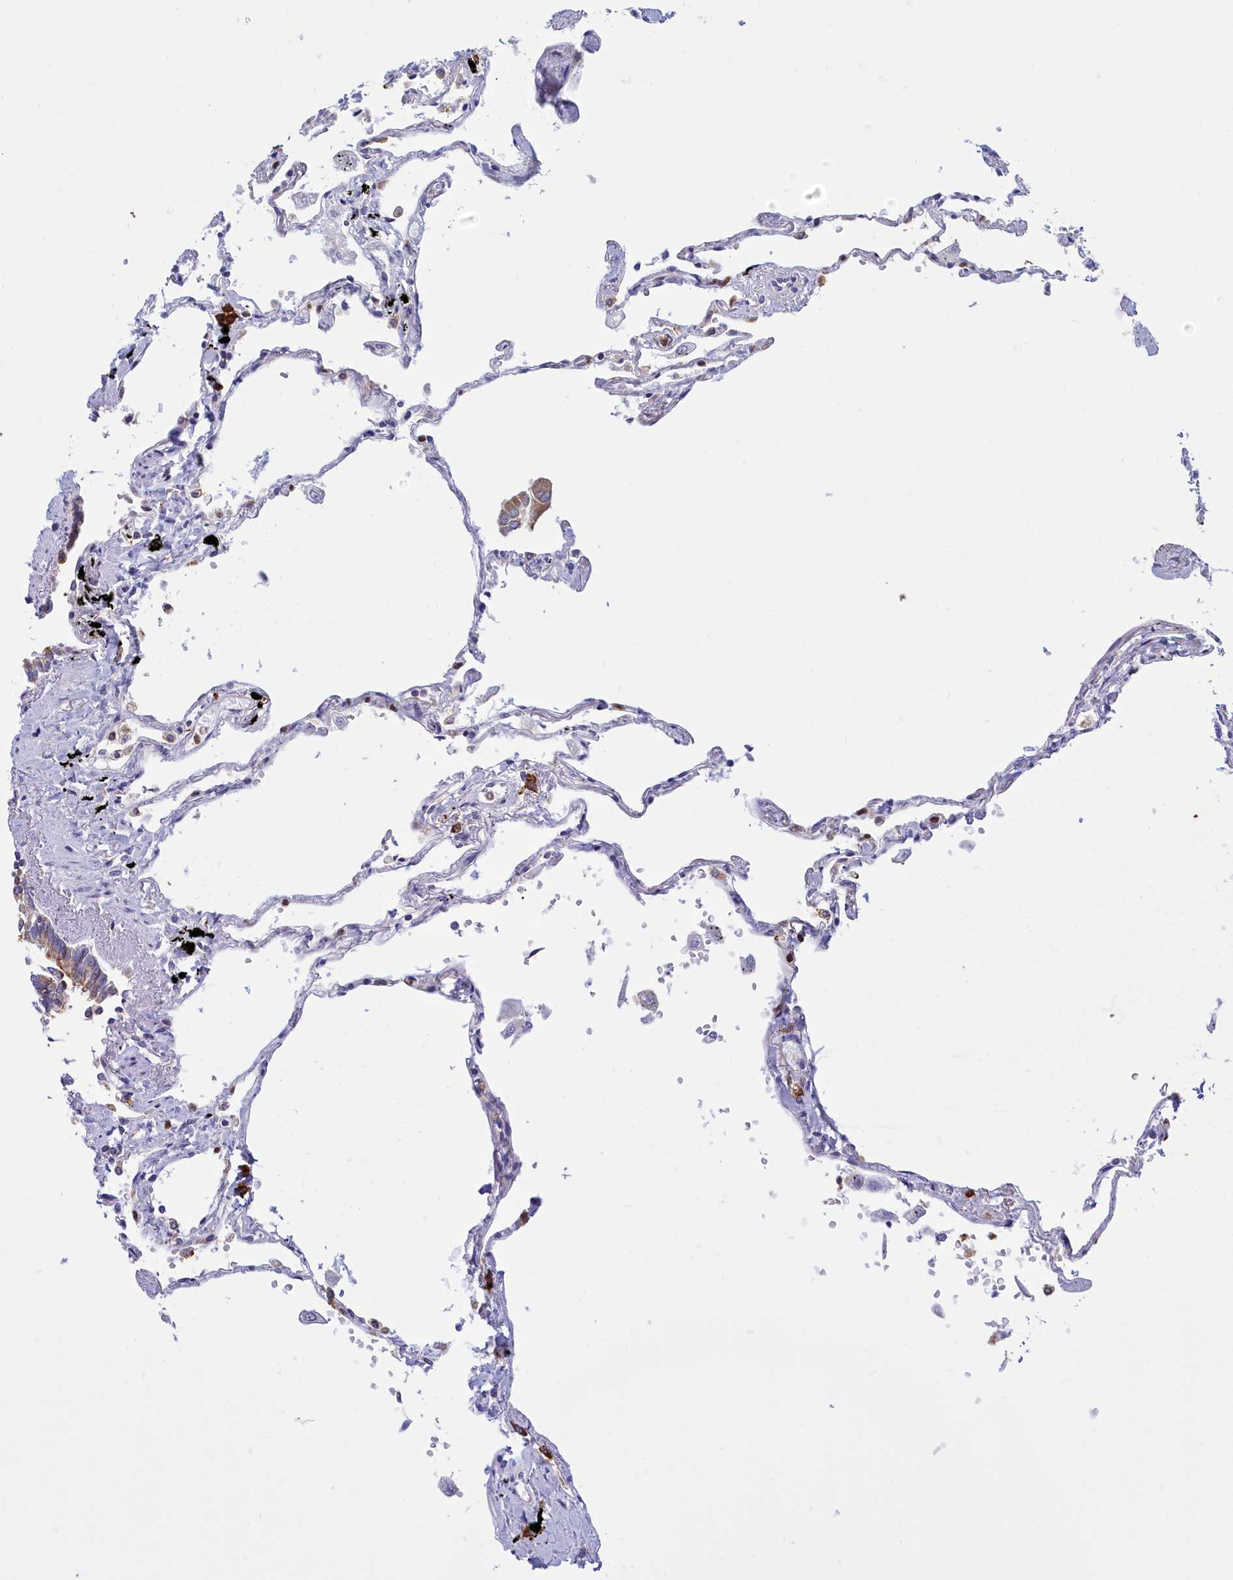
{"staining": {"intensity": "moderate", "quantity": "<25%", "location": "cytoplasmic/membranous"}, "tissue": "lung", "cell_type": "Alveolar cells", "image_type": "normal", "snomed": [{"axis": "morphology", "description": "Normal tissue, NOS"}, {"axis": "topography", "description": "Lung"}], "caption": "Moderate cytoplasmic/membranous protein staining is appreciated in about <25% of alveolar cells in lung.", "gene": "HM13", "patient": {"sex": "female", "age": 67}}